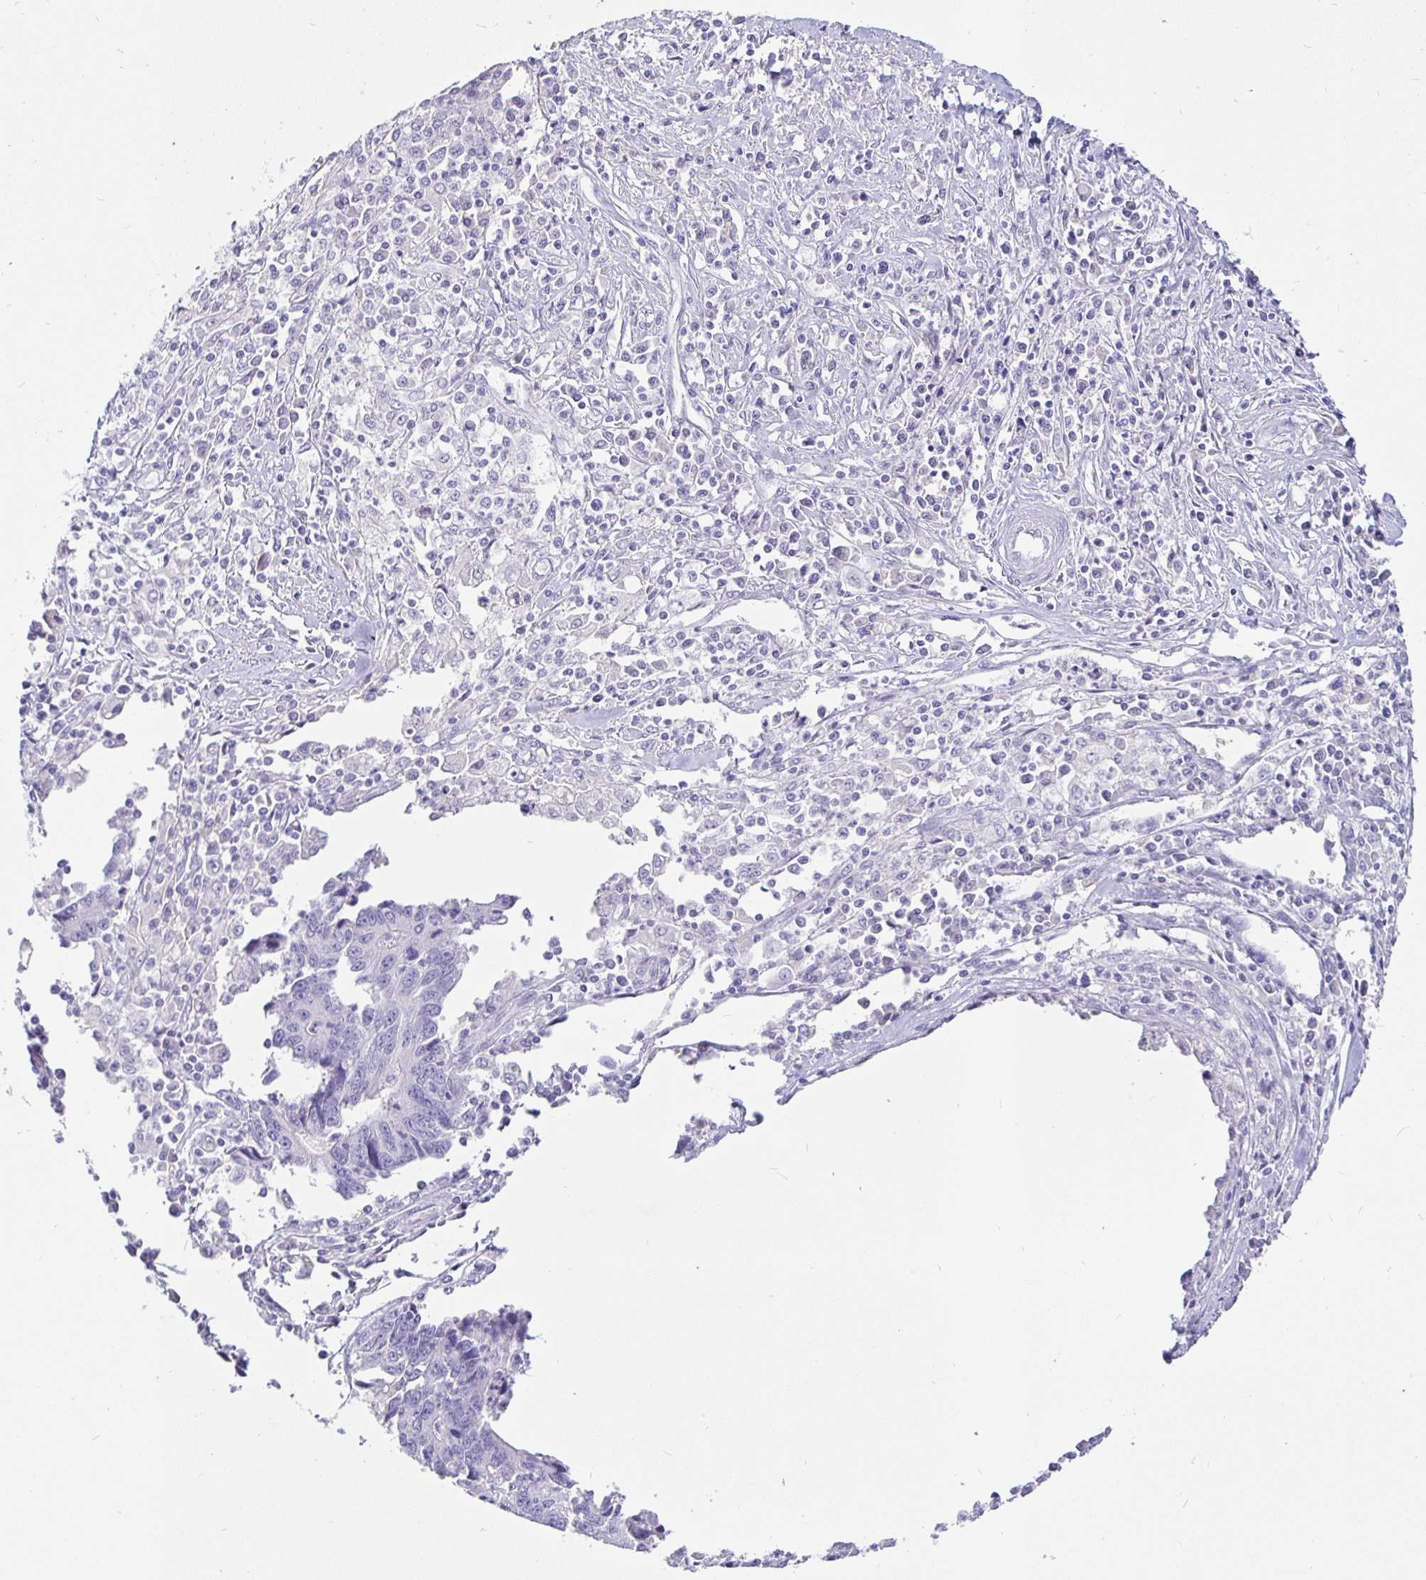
{"staining": {"intensity": "negative", "quantity": "none", "location": "none"}, "tissue": "liver cancer", "cell_type": "Tumor cells", "image_type": "cancer", "snomed": [{"axis": "morphology", "description": "Cholangiocarcinoma"}, {"axis": "topography", "description": "Liver"}], "caption": "Cholangiocarcinoma (liver) was stained to show a protein in brown. There is no significant staining in tumor cells.", "gene": "TPTE", "patient": {"sex": "male", "age": 65}}